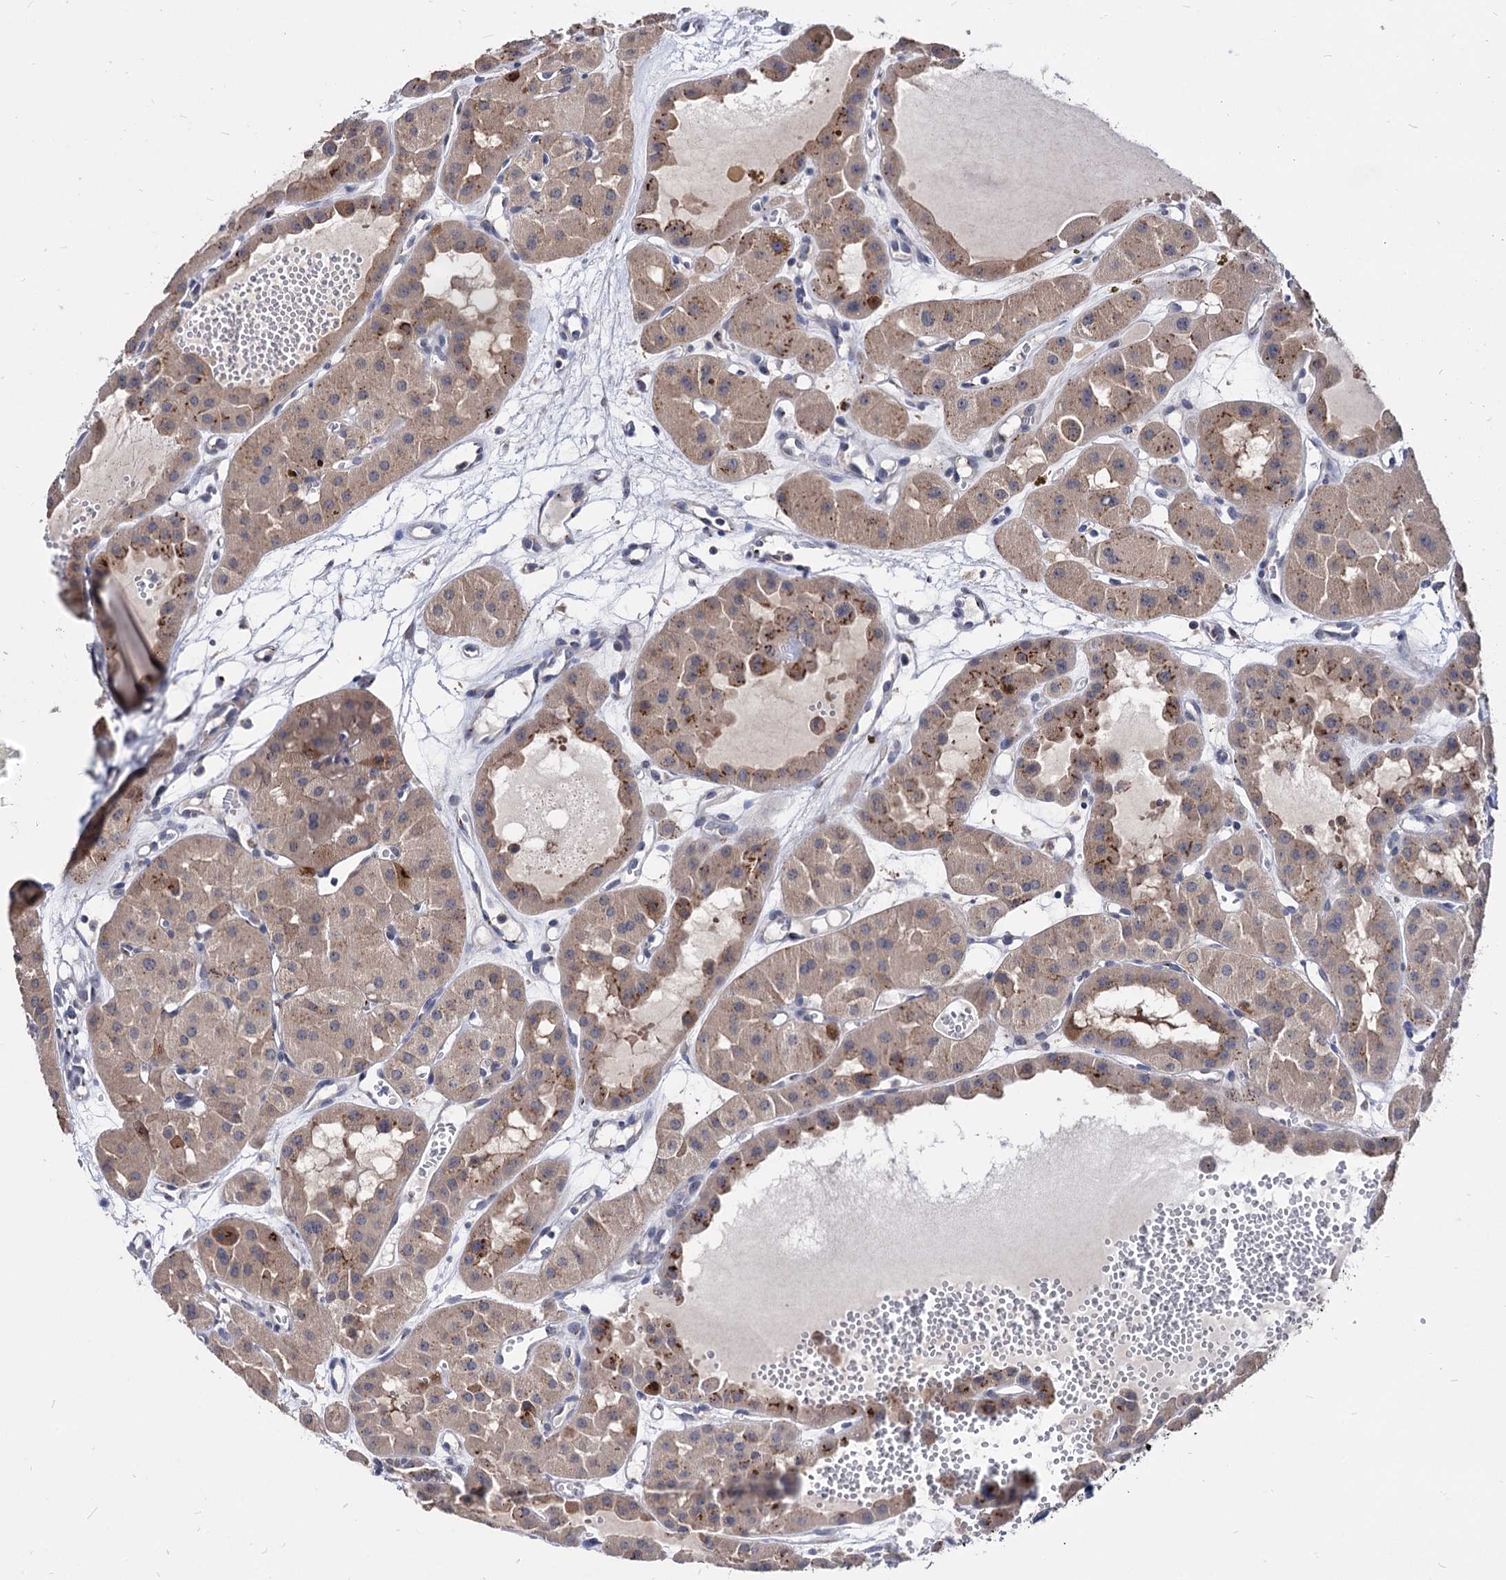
{"staining": {"intensity": "moderate", "quantity": ">75%", "location": "cytoplasmic/membranous"}, "tissue": "renal cancer", "cell_type": "Tumor cells", "image_type": "cancer", "snomed": [{"axis": "morphology", "description": "Carcinoma, NOS"}, {"axis": "topography", "description": "Kidney"}], "caption": "A histopathology image showing moderate cytoplasmic/membranous expression in about >75% of tumor cells in renal cancer (carcinoma), as visualized by brown immunohistochemical staining.", "gene": "ESD", "patient": {"sex": "female", "age": 75}}